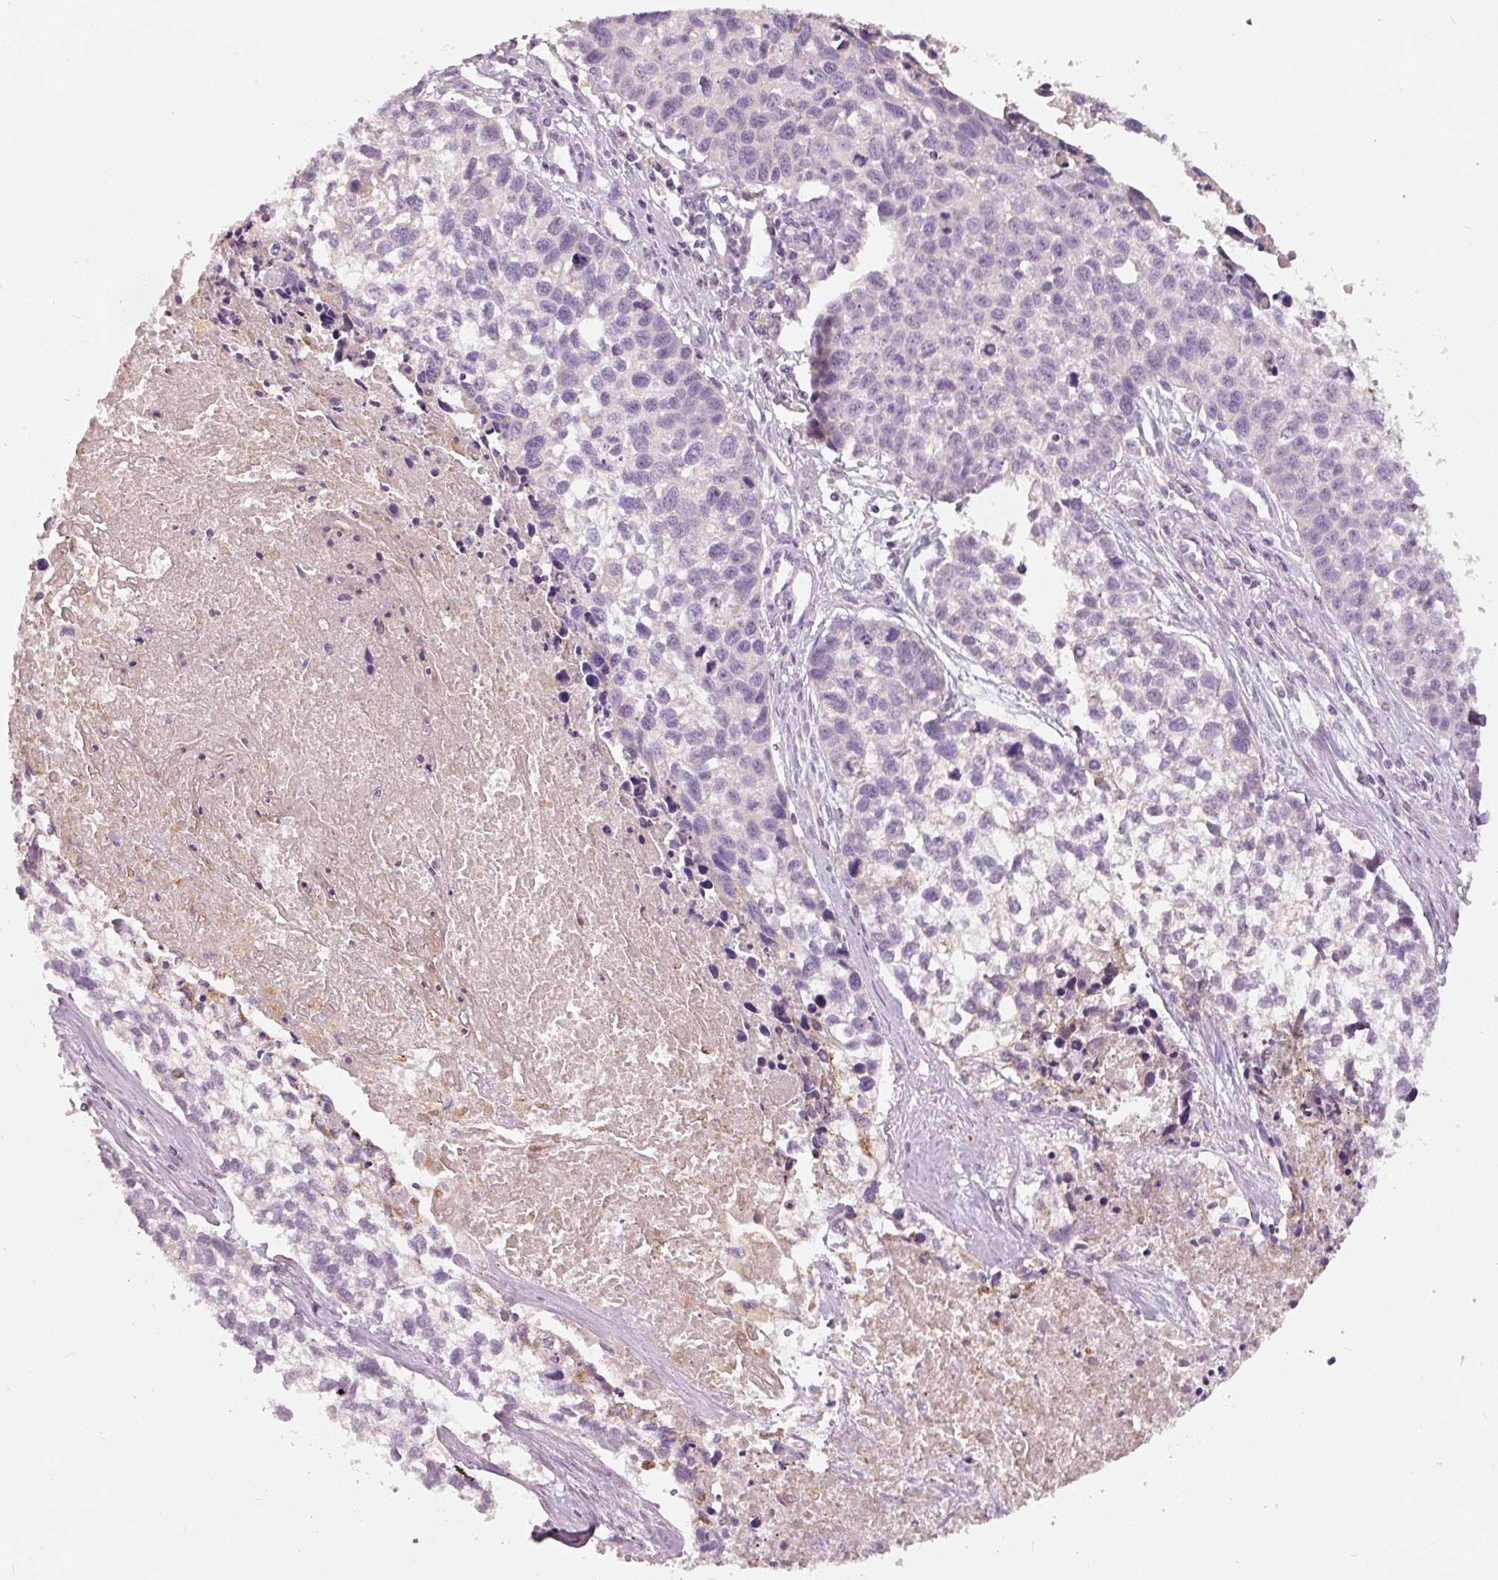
{"staining": {"intensity": "negative", "quantity": "none", "location": "none"}, "tissue": "lung cancer", "cell_type": "Tumor cells", "image_type": "cancer", "snomed": [{"axis": "morphology", "description": "Squamous cell carcinoma, NOS"}, {"axis": "topography", "description": "Lung"}], "caption": "There is no significant staining in tumor cells of squamous cell carcinoma (lung).", "gene": "KLHL21", "patient": {"sex": "male", "age": 74}}